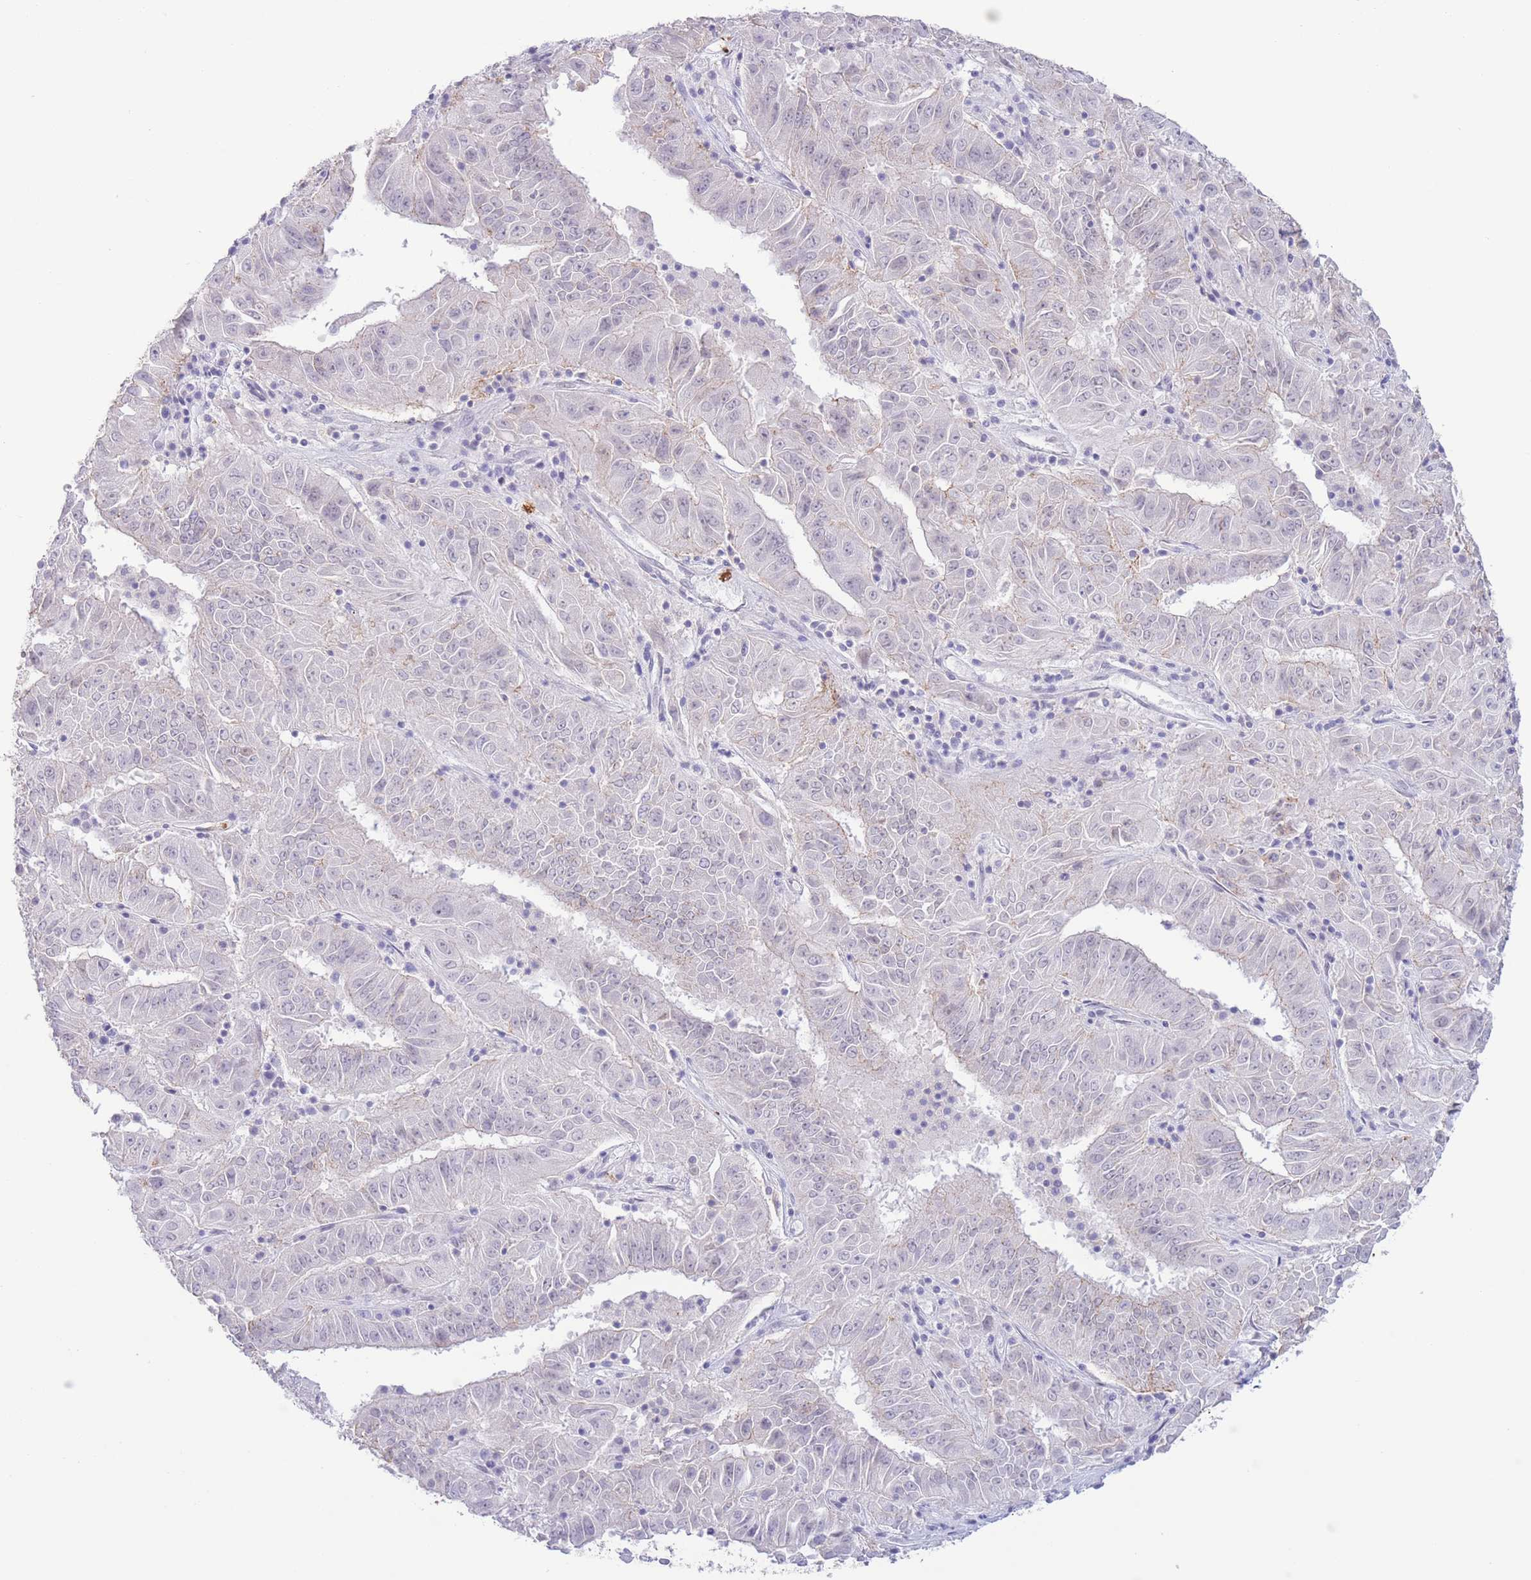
{"staining": {"intensity": "negative", "quantity": "none", "location": "none"}, "tissue": "pancreatic cancer", "cell_type": "Tumor cells", "image_type": "cancer", "snomed": [{"axis": "morphology", "description": "Adenocarcinoma, NOS"}, {"axis": "topography", "description": "Pancreas"}], "caption": "Immunohistochemistry of human pancreatic adenocarcinoma reveals no expression in tumor cells.", "gene": "LCLAT1", "patient": {"sex": "male", "age": 63}}